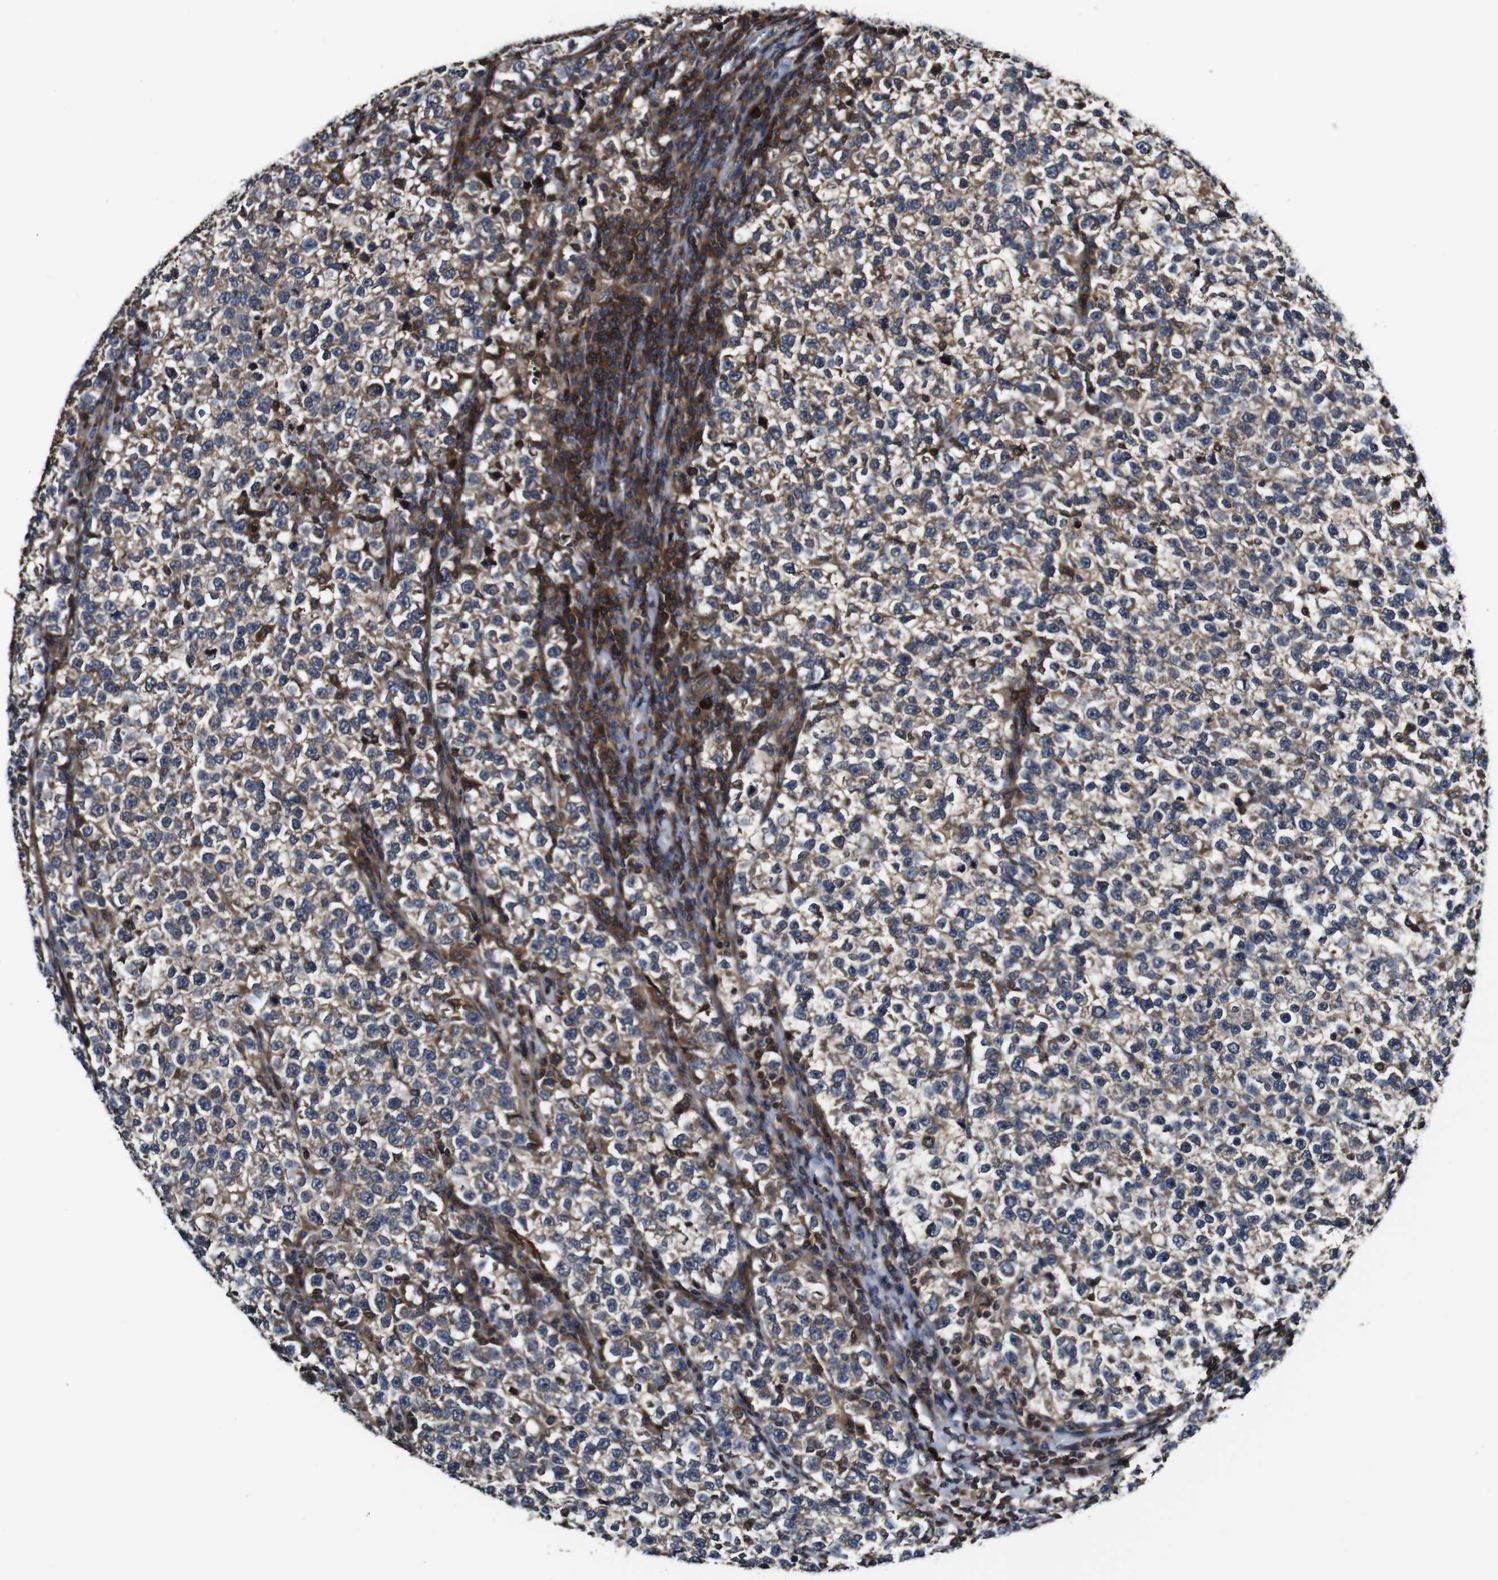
{"staining": {"intensity": "weak", "quantity": ">75%", "location": "cytoplasmic/membranous"}, "tissue": "testis cancer", "cell_type": "Tumor cells", "image_type": "cancer", "snomed": [{"axis": "morphology", "description": "Normal tissue, NOS"}, {"axis": "morphology", "description": "Seminoma, NOS"}, {"axis": "topography", "description": "Testis"}], "caption": "Immunohistochemical staining of testis cancer (seminoma) exhibits low levels of weak cytoplasmic/membranous staining in about >75% of tumor cells. Nuclei are stained in blue.", "gene": "TNIK", "patient": {"sex": "male", "age": 43}}